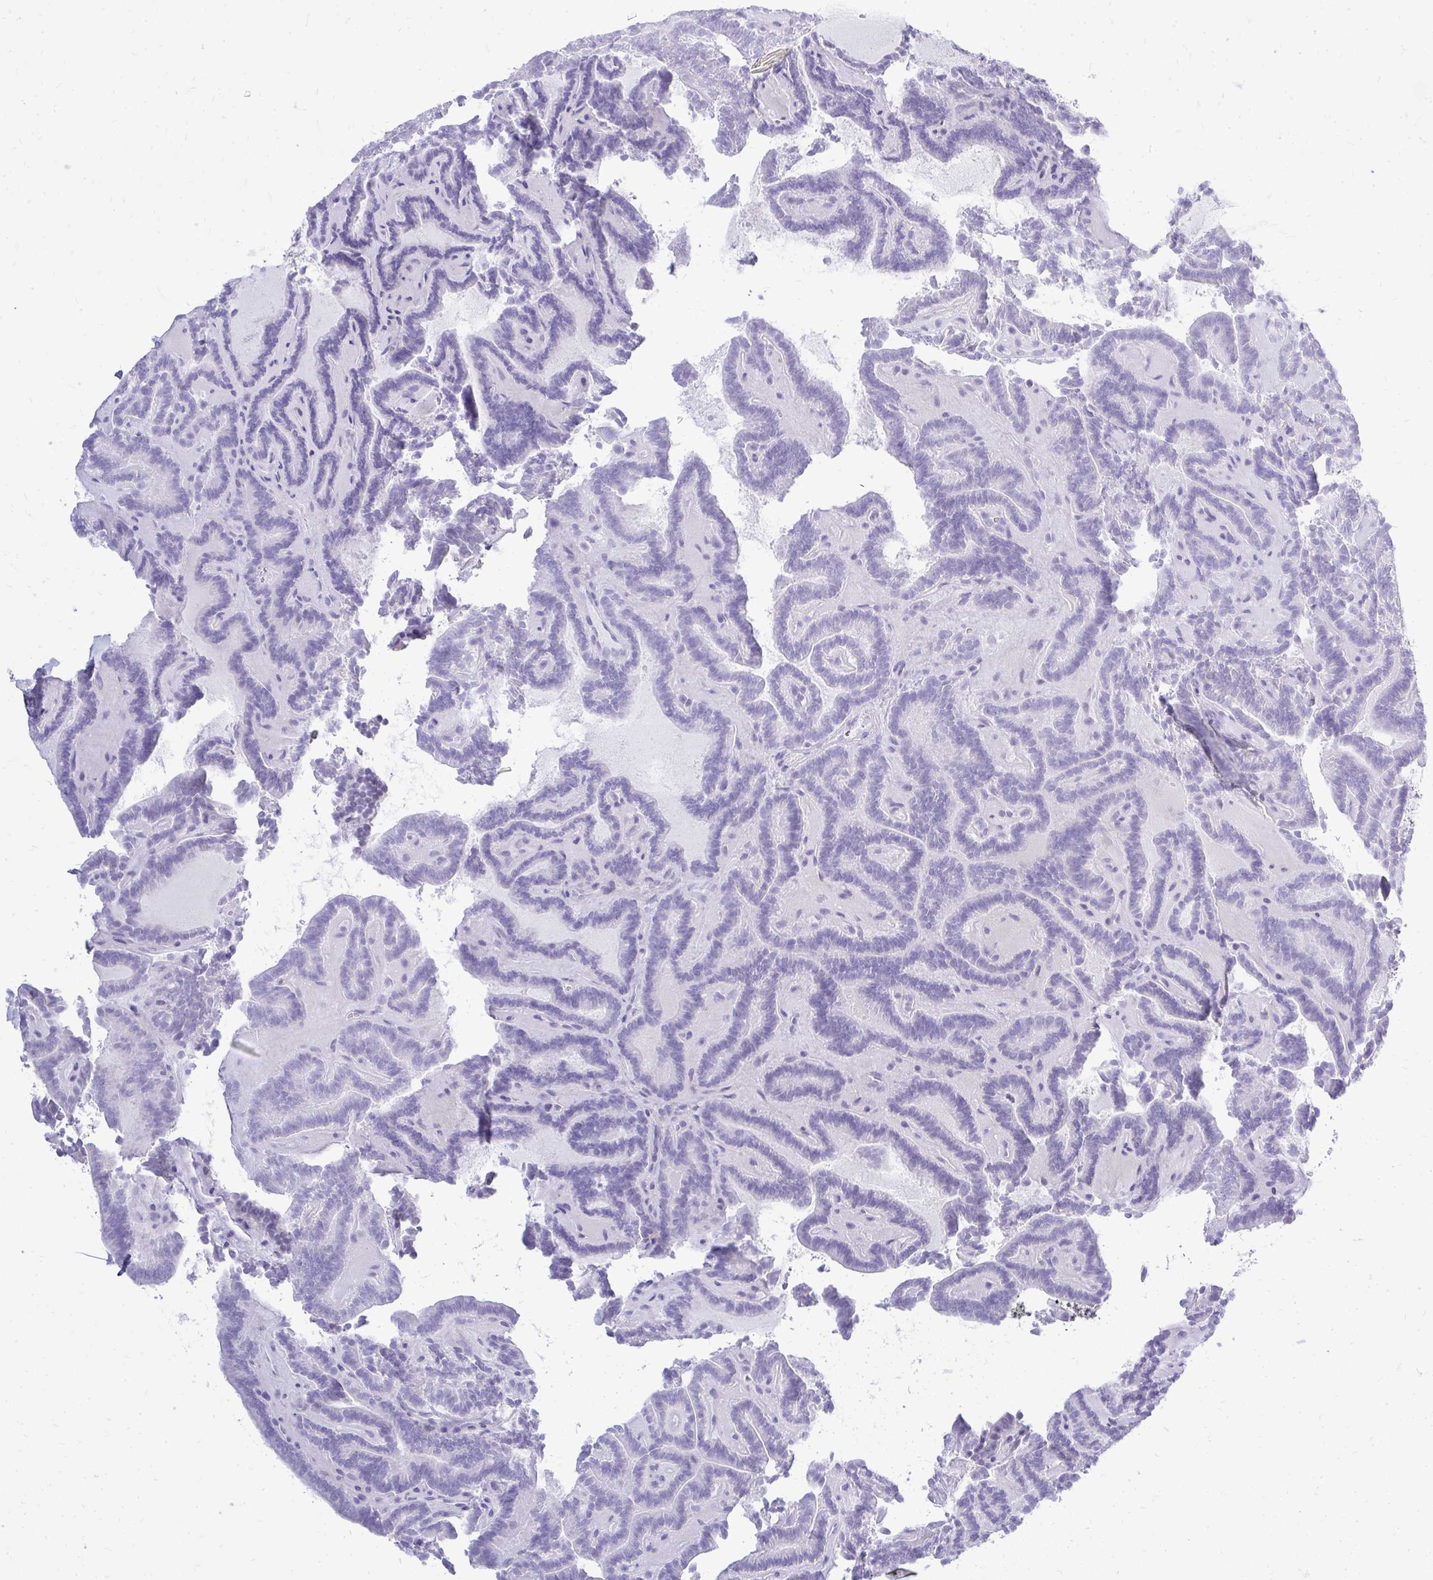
{"staining": {"intensity": "negative", "quantity": "none", "location": "none"}, "tissue": "thyroid cancer", "cell_type": "Tumor cells", "image_type": "cancer", "snomed": [{"axis": "morphology", "description": "Papillary adenocarcinoma, NOS"}, {"axis": "topography", "description": "Thyroid gland"}], "caption": "DAB (3,3'-diaminobenzidine) immunohistochemical staining of human thyroid cancer (papillary adenocarcinoma) displays no significant positivity in tumor cells.", "gene": "OR8D1", "patient": {"sex": "female", "age": 21}}